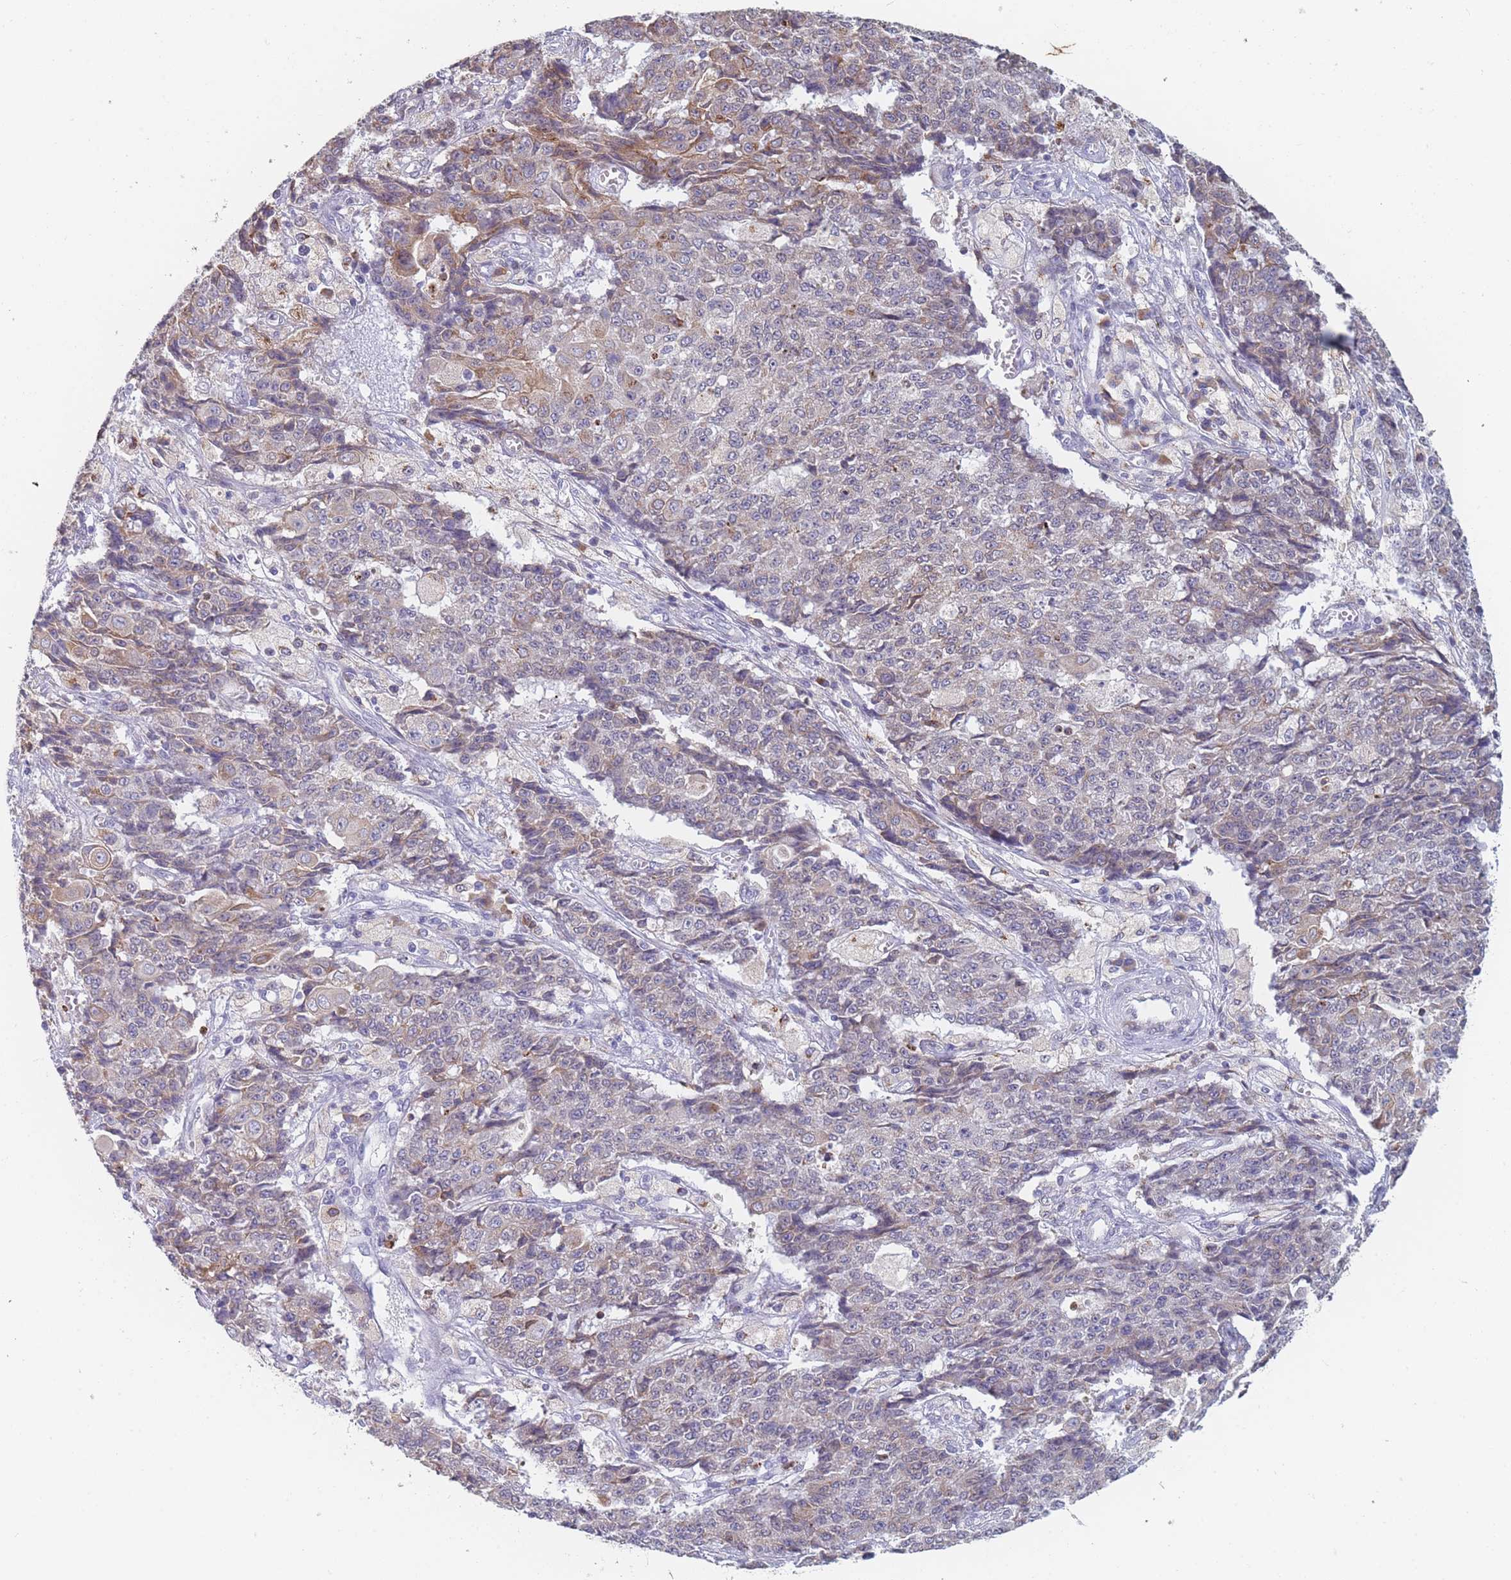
{"staining": {"intensity": "weak", "quantity": "25%-75%", "location": "cytoplasmic/membranous"}, "tissue": "ovarian cancer", "cell_type": "Tumor cells", "image_type": "cancer", "snomed": [{"axis": "morphology", "description": "Carcinoma, endometroid"}, {"axis": "topography", "description": "Ovary"}], "caption": "Protein expression by immunohistochemistry (IHC) exhibits weak cytoplasmic/membranous staining in approximately 25%-75% of tumor cells in endometroid carcinoma (ovarian).", "gene": "TMED10", "patient": {"sex": "female", "age": 42}}